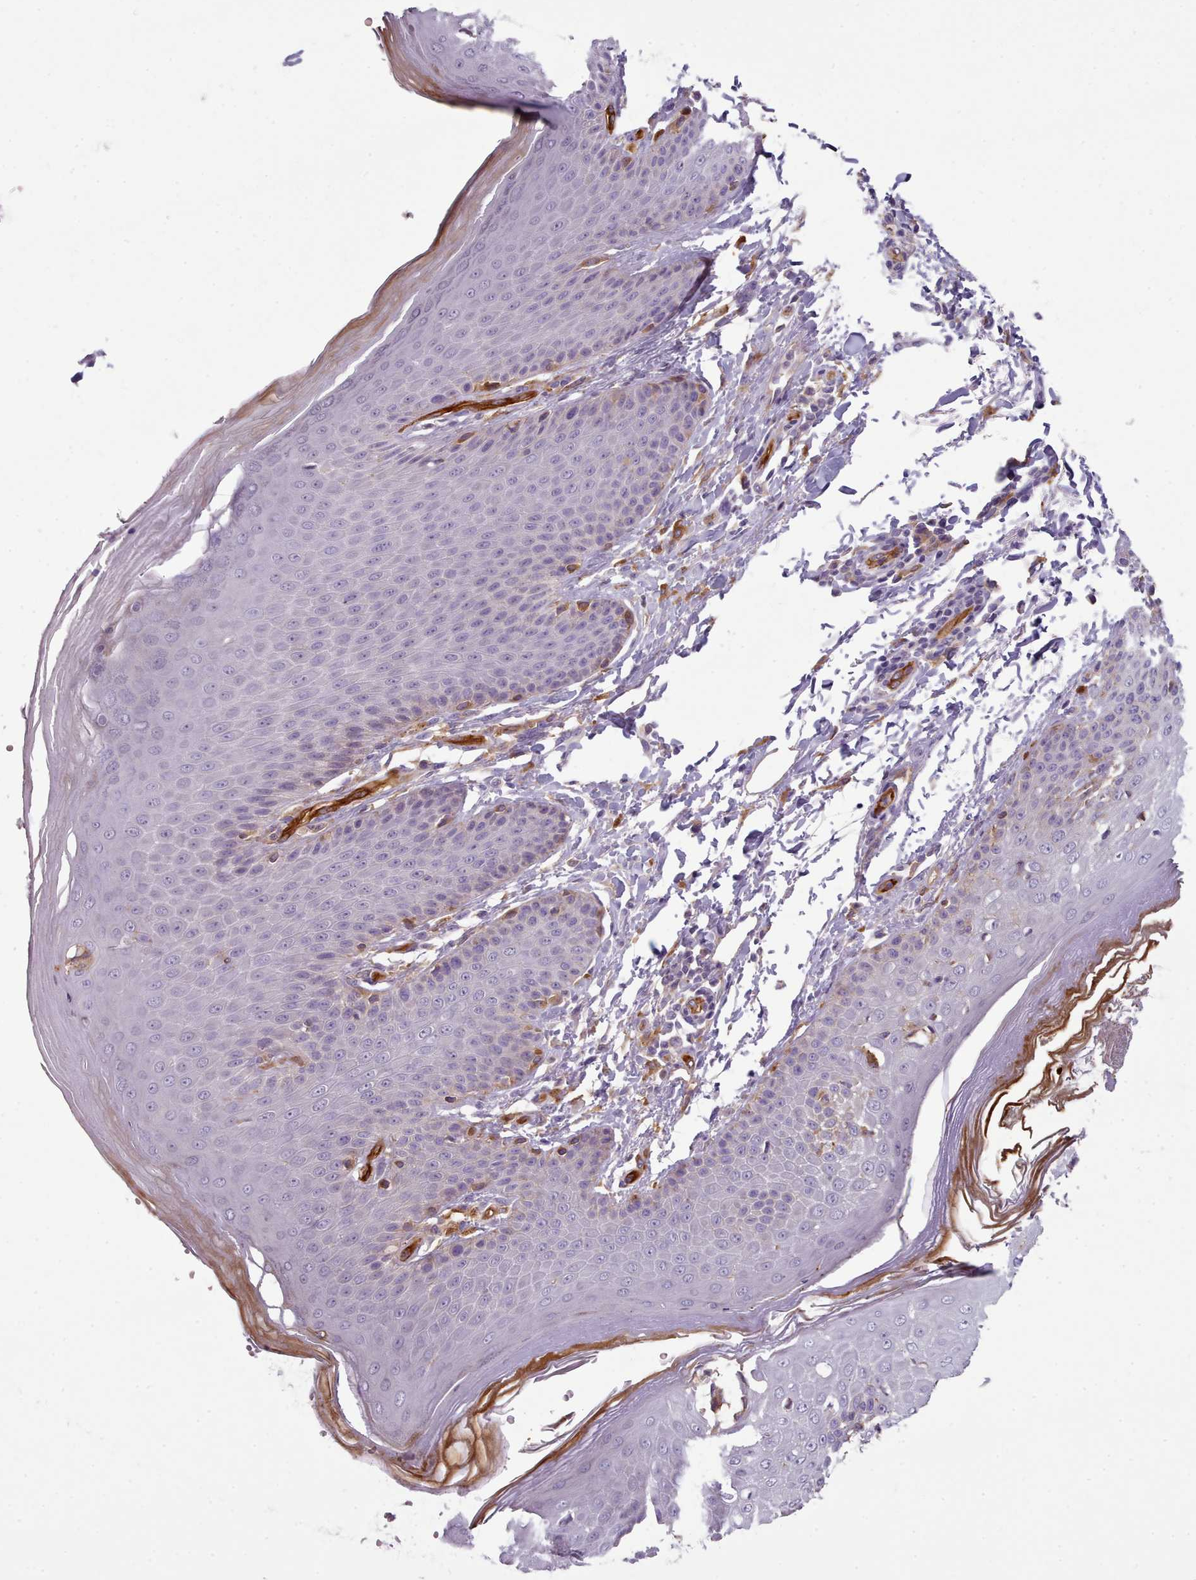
{"staining": {"intensity": "moderate", "quantity": "<25%", "location": "cytoplasmic/membranous"}, "tissue": "skin", "cell_type": "Epidermal cells", "image_type": "normal", "snomed": [{"axis": "morphology", "description": "Normal tissue, NOS"}, {"axis": "topography", "description": "Peripheral nerve tissue"}], "caption": "Protein expression analysis of normal human skin reveals moderate cytoplasmic/membranous positivity in about <25% of epidermal cells.", "gene": "CD300LF", "patient": {"sex": "male", "age": 51}}